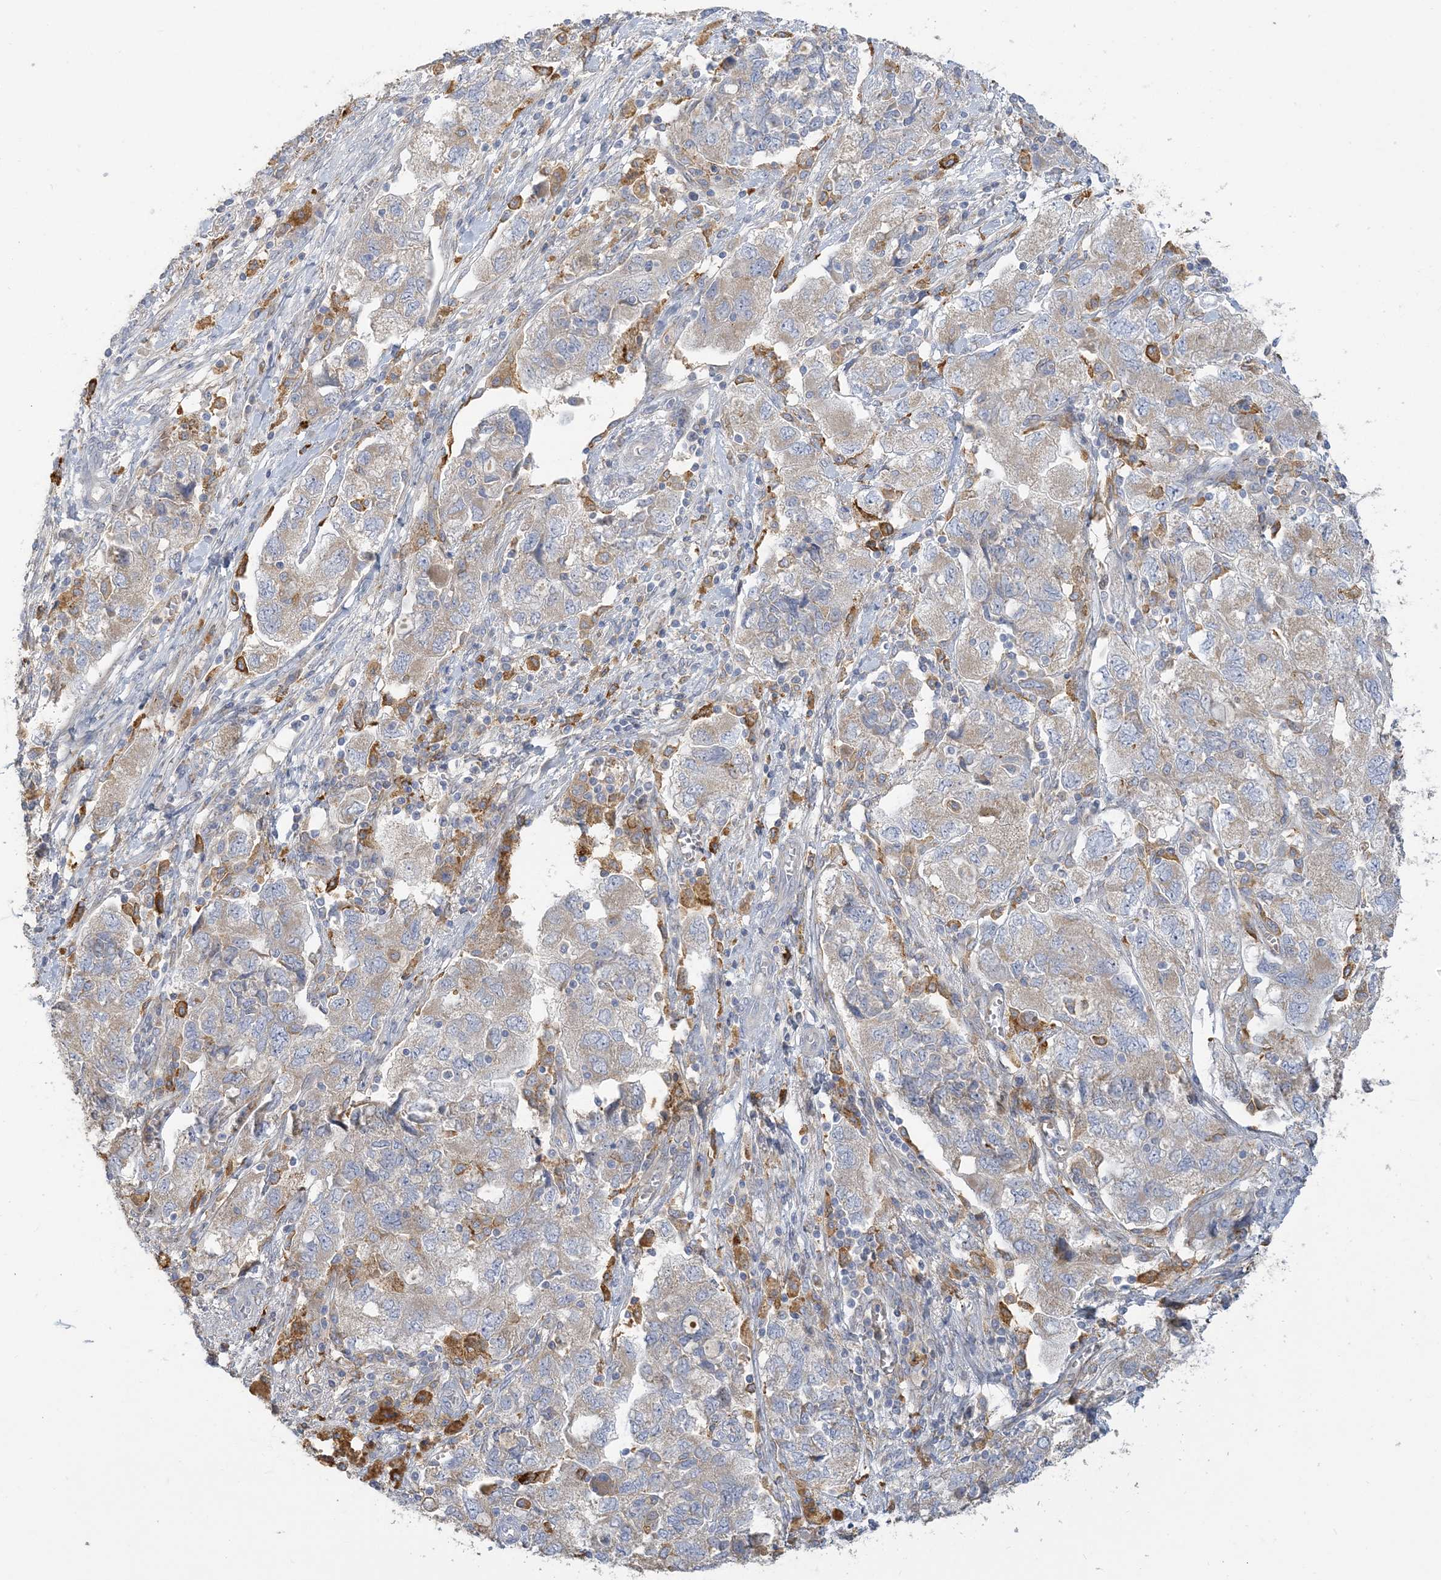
{"staining": {"intensity": "weak", "quantity": "<25%", "location": "cytoplasmic/membranous"}, "tissue": "ovarian cancer", "cell_type": "Tumor cells", "image_type": "cancer", "snomed": [{"axis": "morphology", "description": "Carcinoma, NOS"}, {"axis": "morphology", "description": "Cystadenocarcinoma, serous, NOS"}, {"axis": "topography", "description": "Ovary"}], "caption": "The micrograph demonstrates no staining of tumor cells in ovarian carcinoma.", "gene": "PEAR1", "patient": {"sex": "female", "age": 69}}